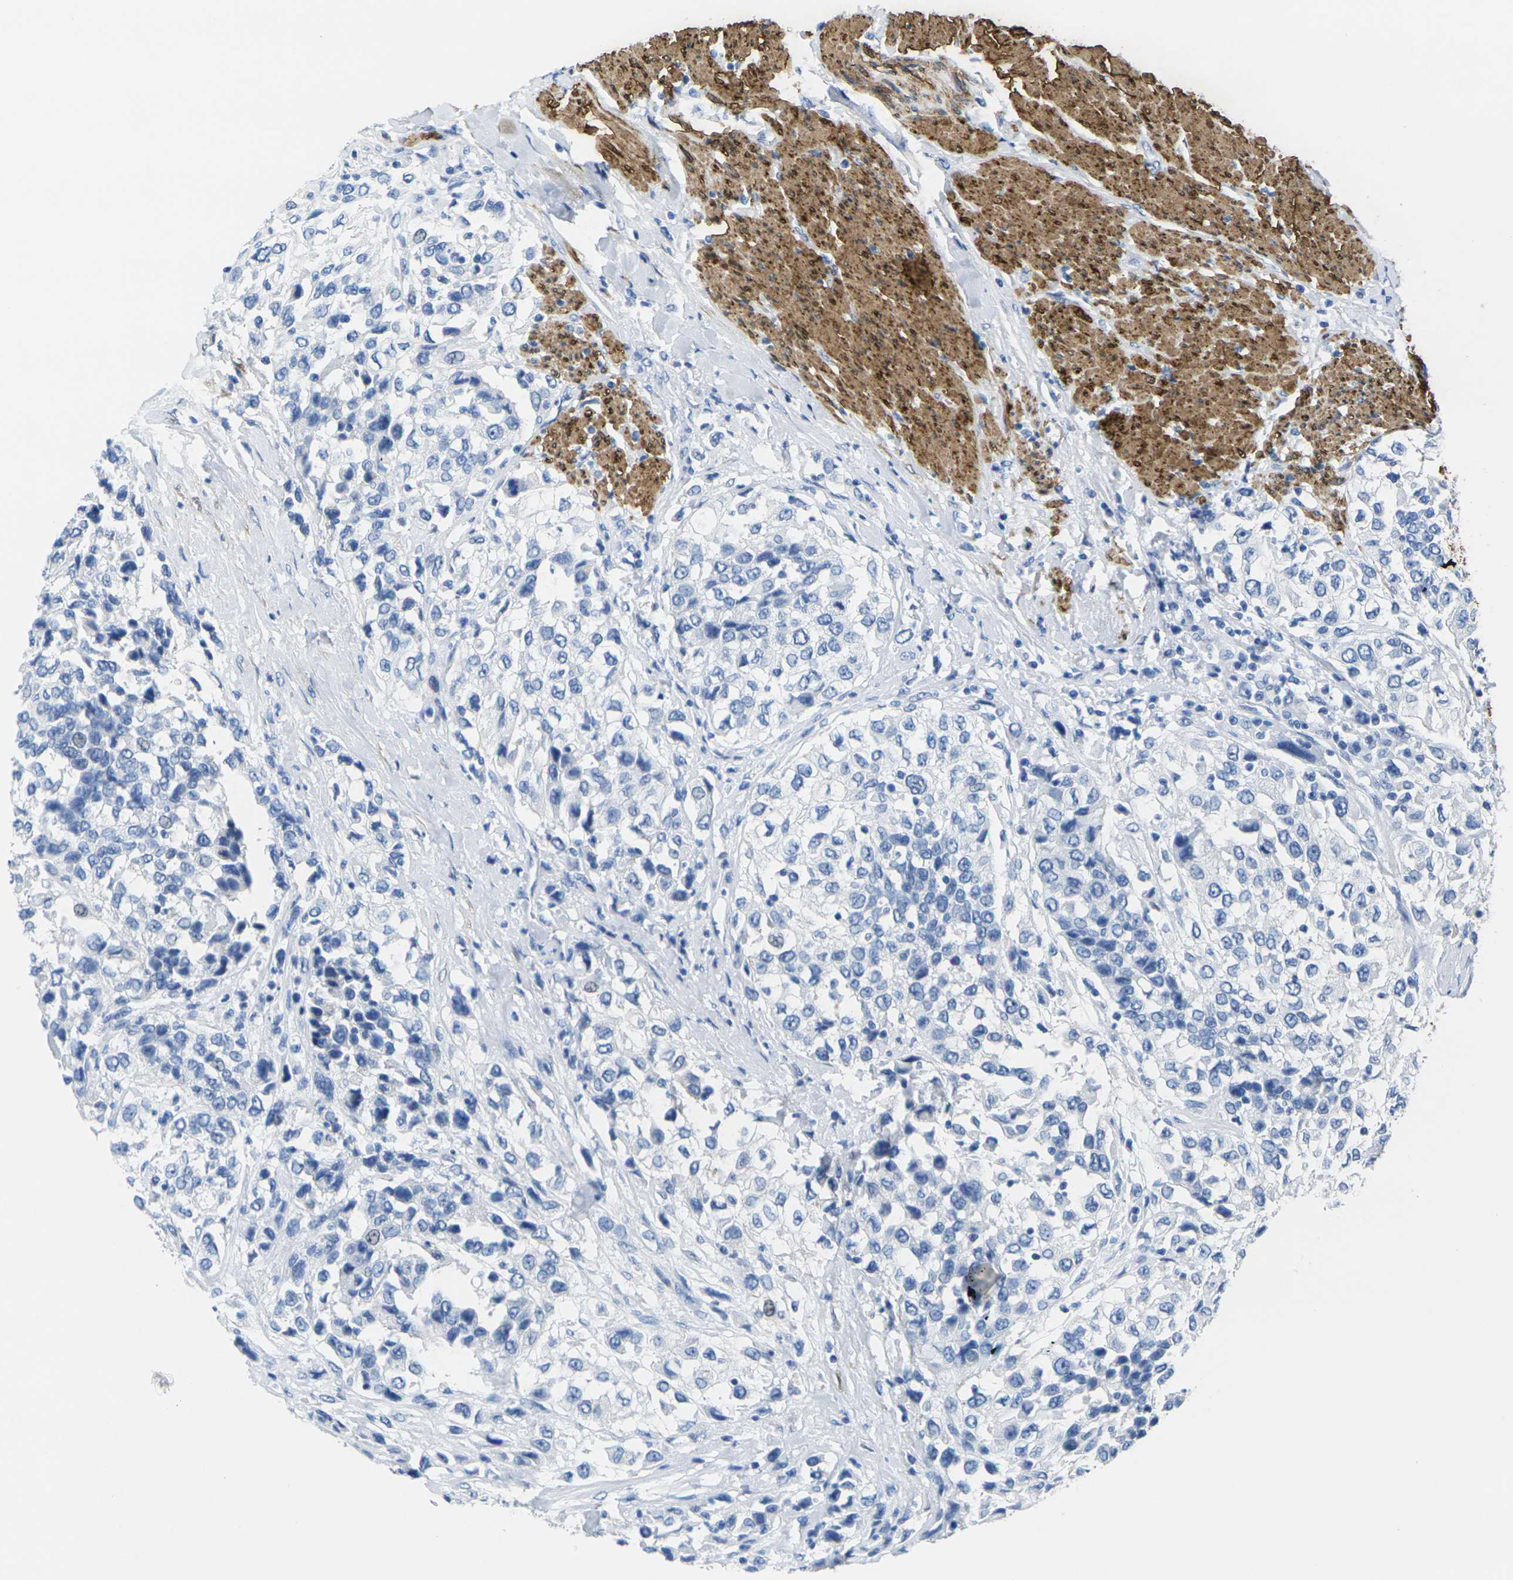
{"staining": {"intensity": "negative", "quantity": "none", "location": "none"}, "tissue": "urothelial cancer", "cell_type": "Tumor cells", "image_type": "cancer", "snomed": [{"axis": "morphology", "description": "Urothelial carcinoma, High grade"}, {"axis": "topography", "description": "Urinary bladder"}], "caption": "A micrograph of high-grade urothelial carcinoma stained for a protein exhibits no brown staining in tumor cells. The staining is performed using DAB (3,3'-diaminobenzidine) brown chromogen with nuclei counter-stained in using hematoxylin.", "gene": "CNN1", "patient": {"sex": "female", "age": 80}}